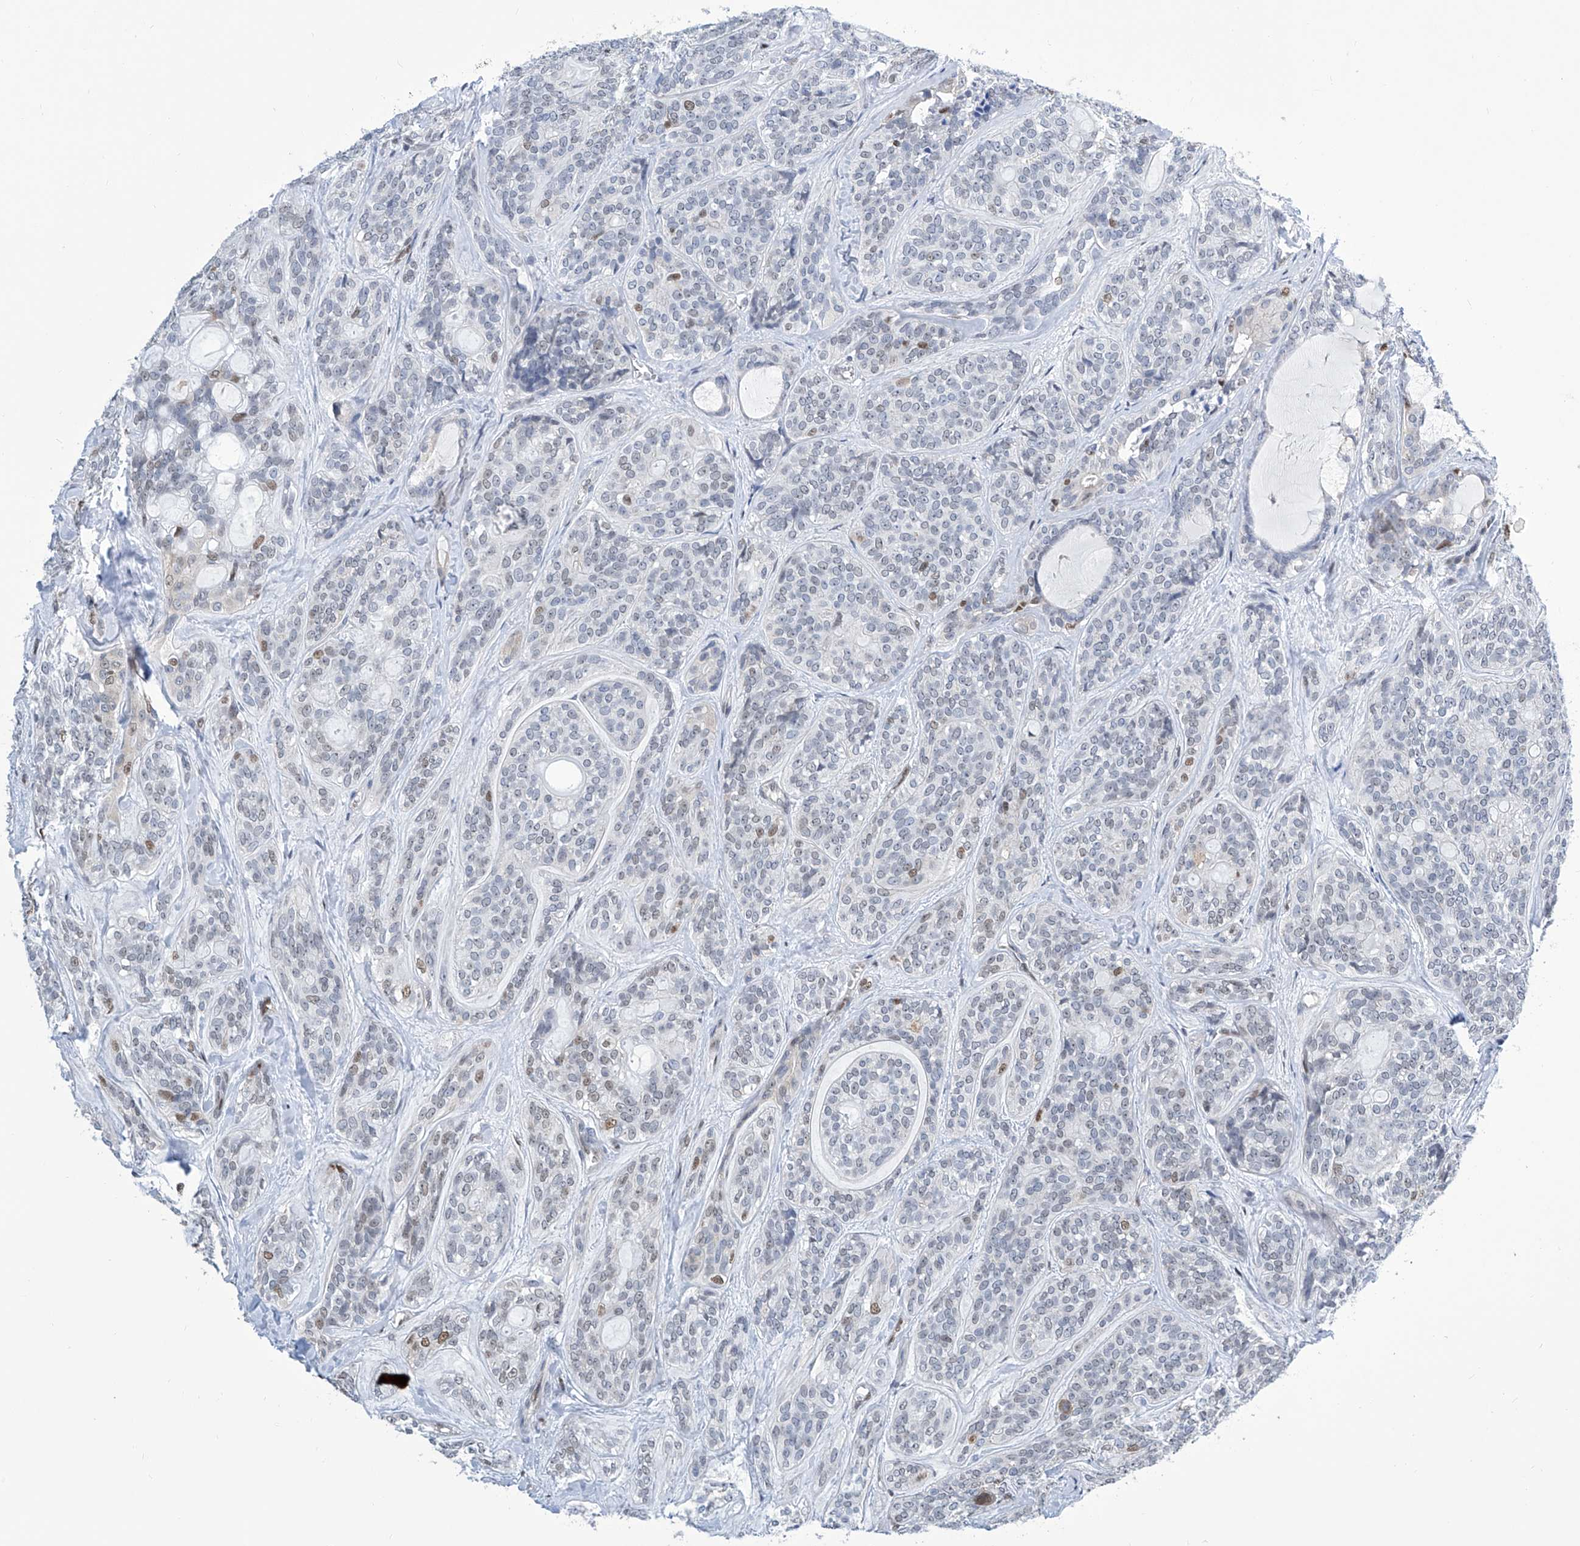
{"staining": {"intensity": "weak", "quantity": "<25%", "location": "nuclear"}, "tissue": "head and neck cancer", "cell_type": "Tumor cells", "image_type": "cancer", "snomed": [{"axis": "morphology", "description": "Adenocarcinoma, NOS"}, {"axis": "topography", "description": "Head-Neck"}], "caption": "Tumor cells show no significant protein staining in head and neck cancer.", "gene": "SREBF2", "patient": {"sex": "male", "age": 66}}